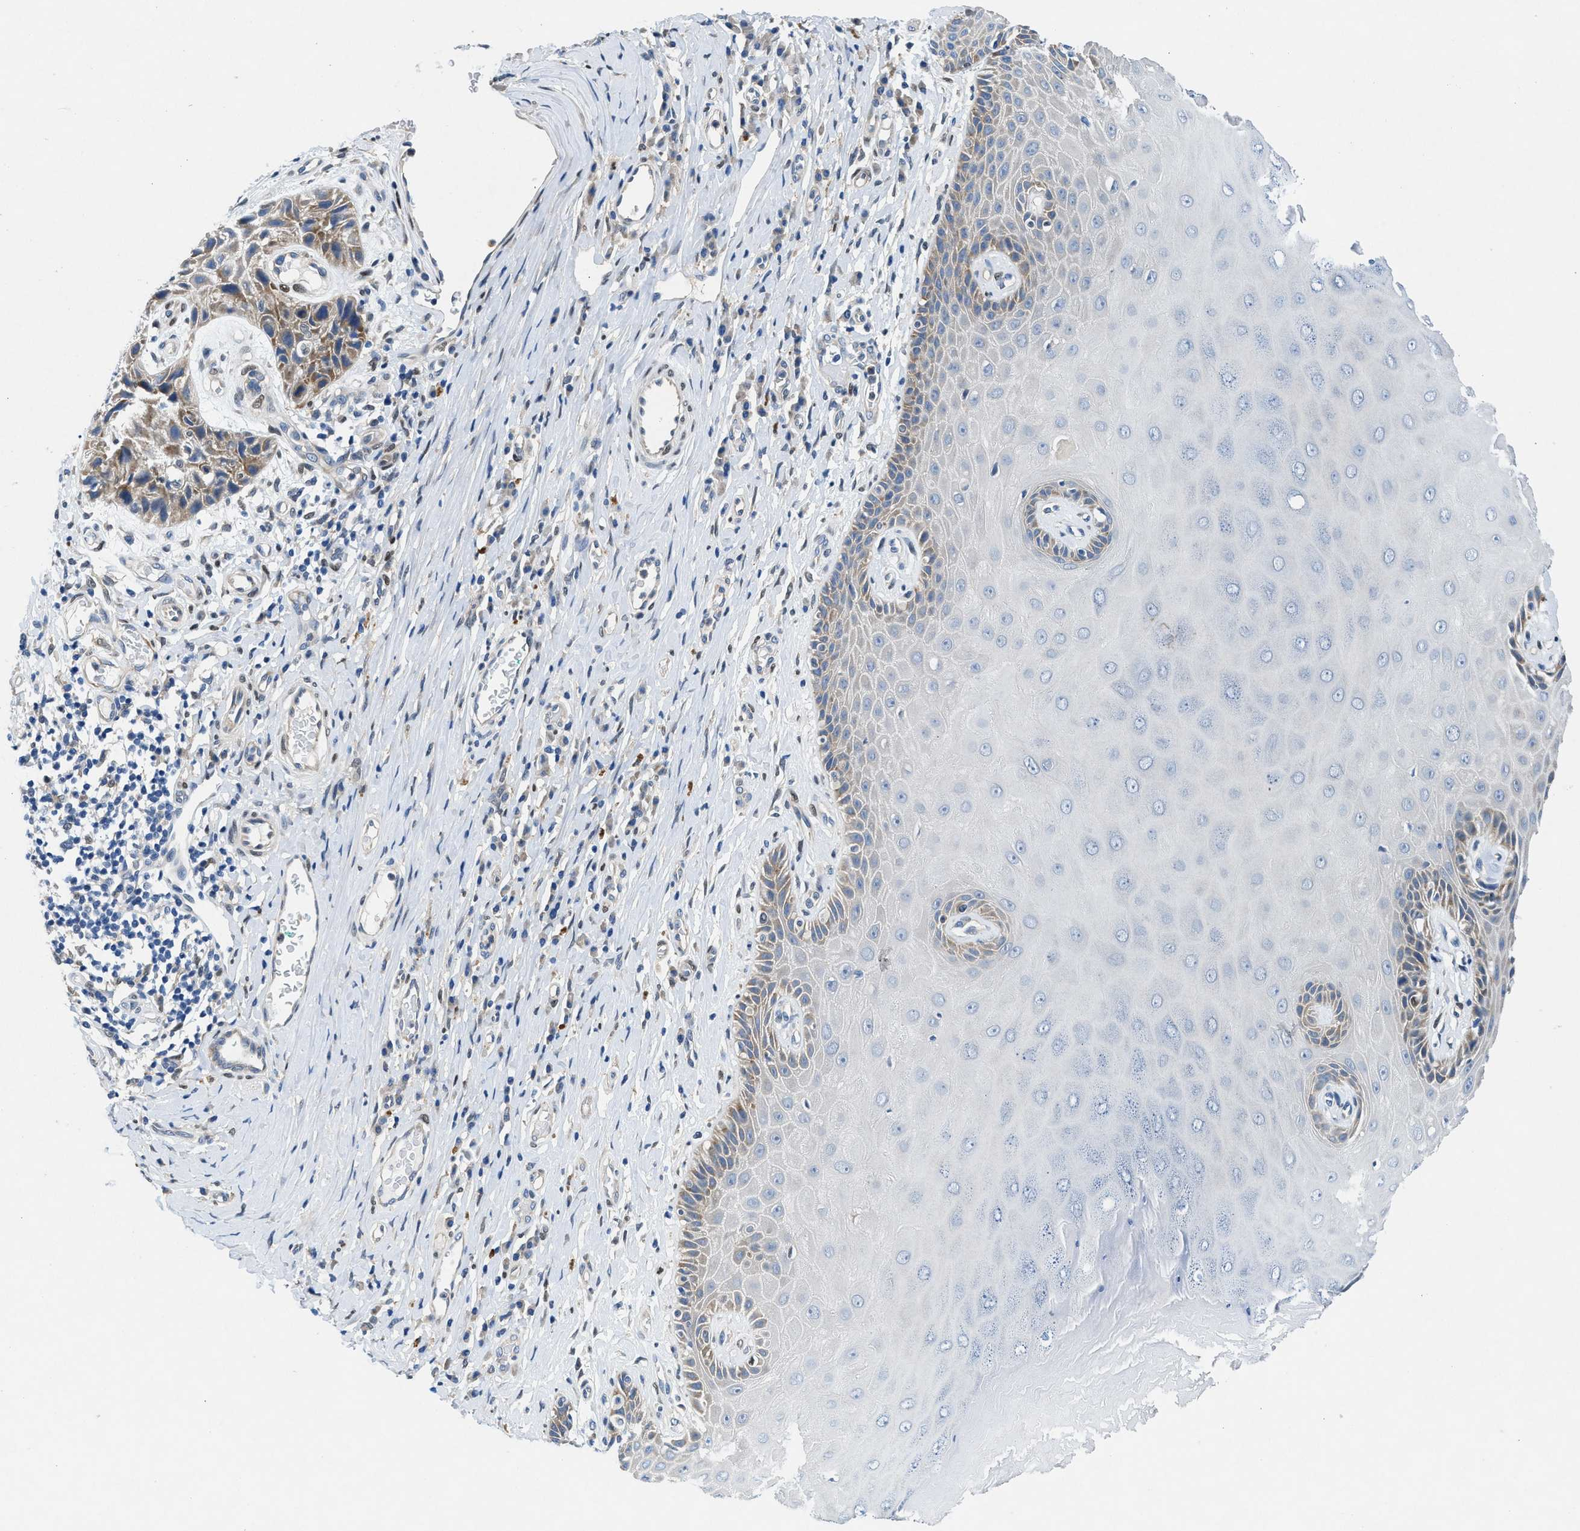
{"staining": {"intensity": "weak", "quantity": "<25%", "location": "cytoplasmic/membranous"}, "tissue": "skin", "cell_type": "Epidermal cells", "image_type": "normal", "snomed": [{"axis": "morphology", "description": "Normal tissue, NOS"}, {"axis": "topography", "description": "Vulva"}], "caption": "The image displays no staining of epidermal cells in benign skin. The staining is performed using DAB (3,3'-diaminobenzidine) brown chromogen with nuclei counter-stained in using hematoxylin.", "gene": "COPS2", "patient": {"sex": "female", "age": 73}}